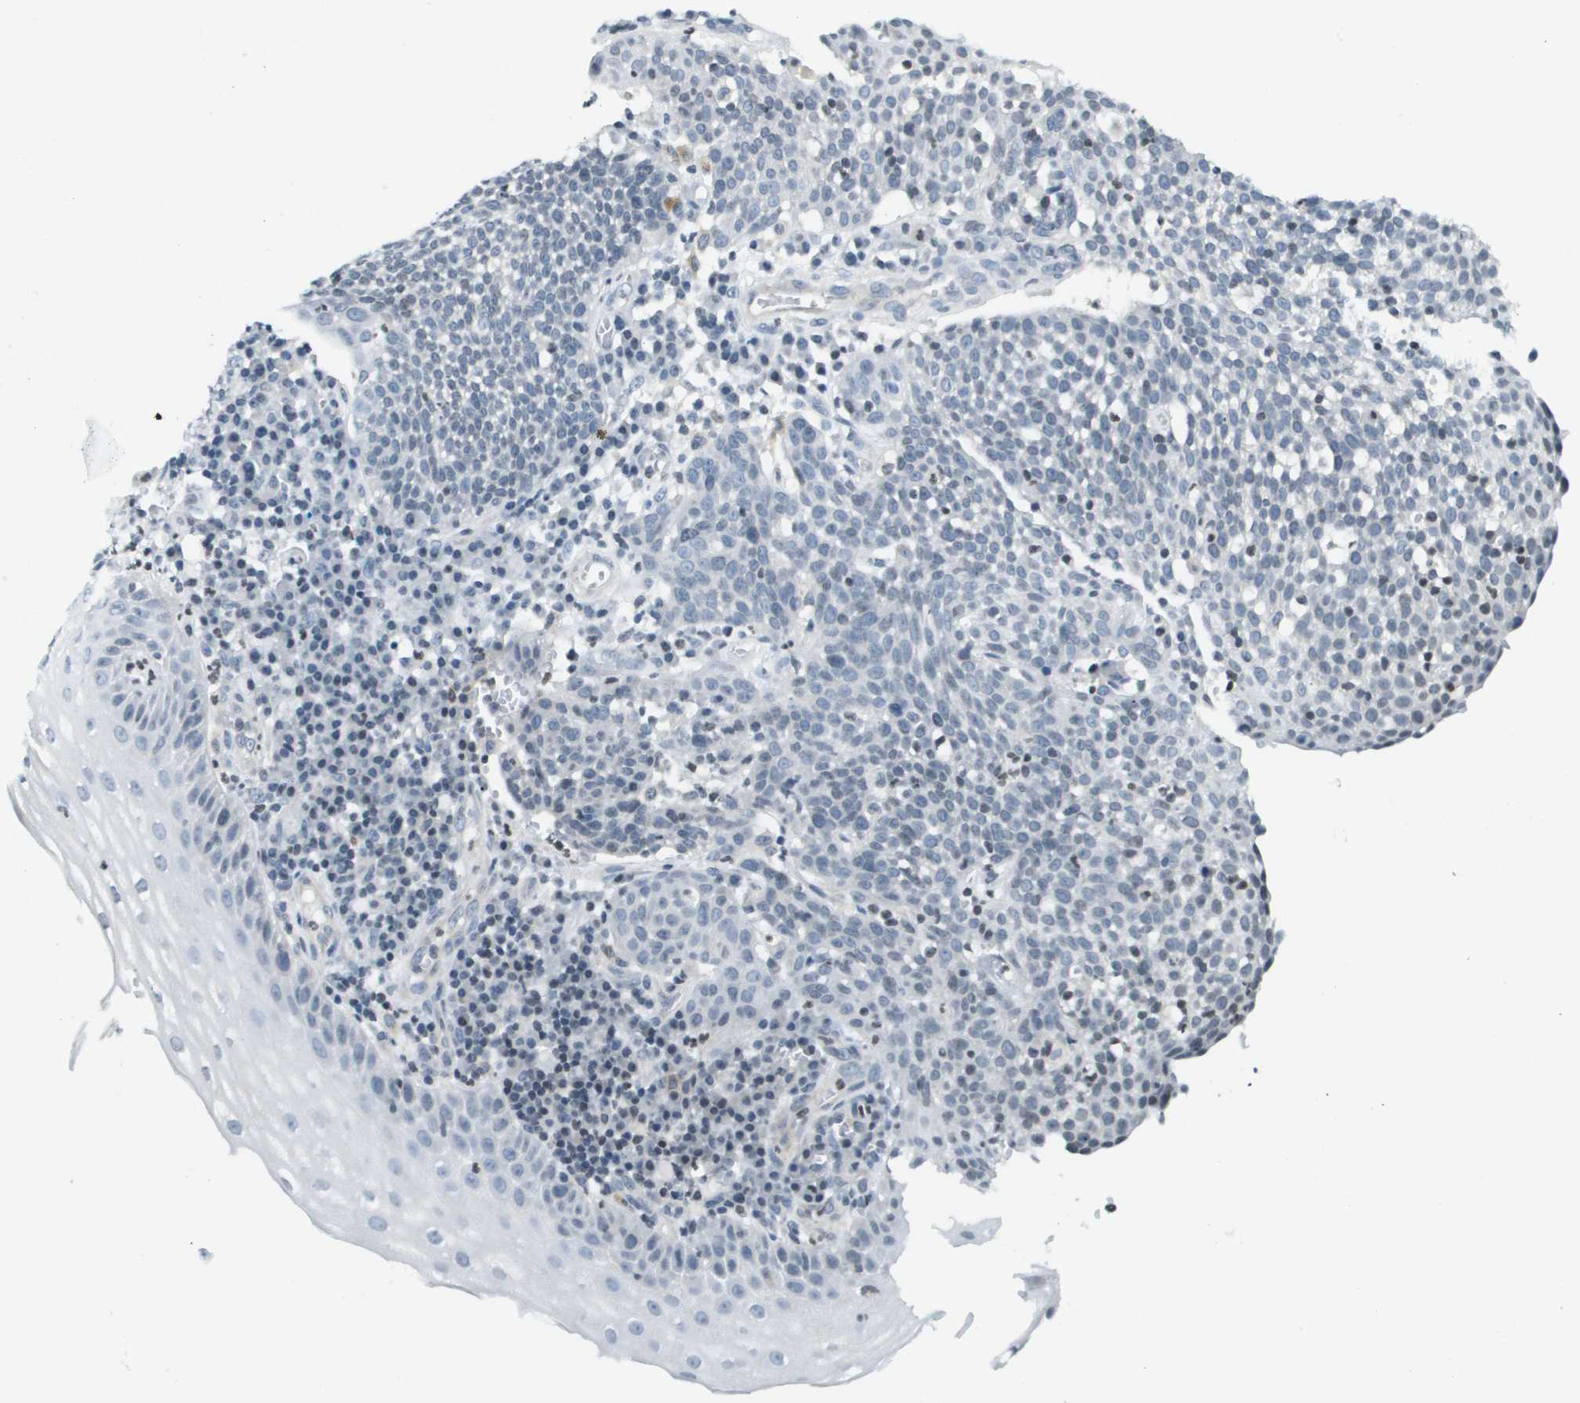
{"staining": {"intensity": "negative", "quantity": "none", "location": "none"}, "tissue": "cervical cancer", "cell_type": "Tumor cells", "image_type": "cancer", "snomed": [{"axis": "morphology", "description": "Squamous cell carcinoma, NOS"}, {"axis": "topography", "description": "Cervix"}], "caption": "Immunohistochemistry of human cervical cancer exhibits no staining in tumor cells.", "gene": "UVRAG", "patient": {"sex": "female", "age": 34}}